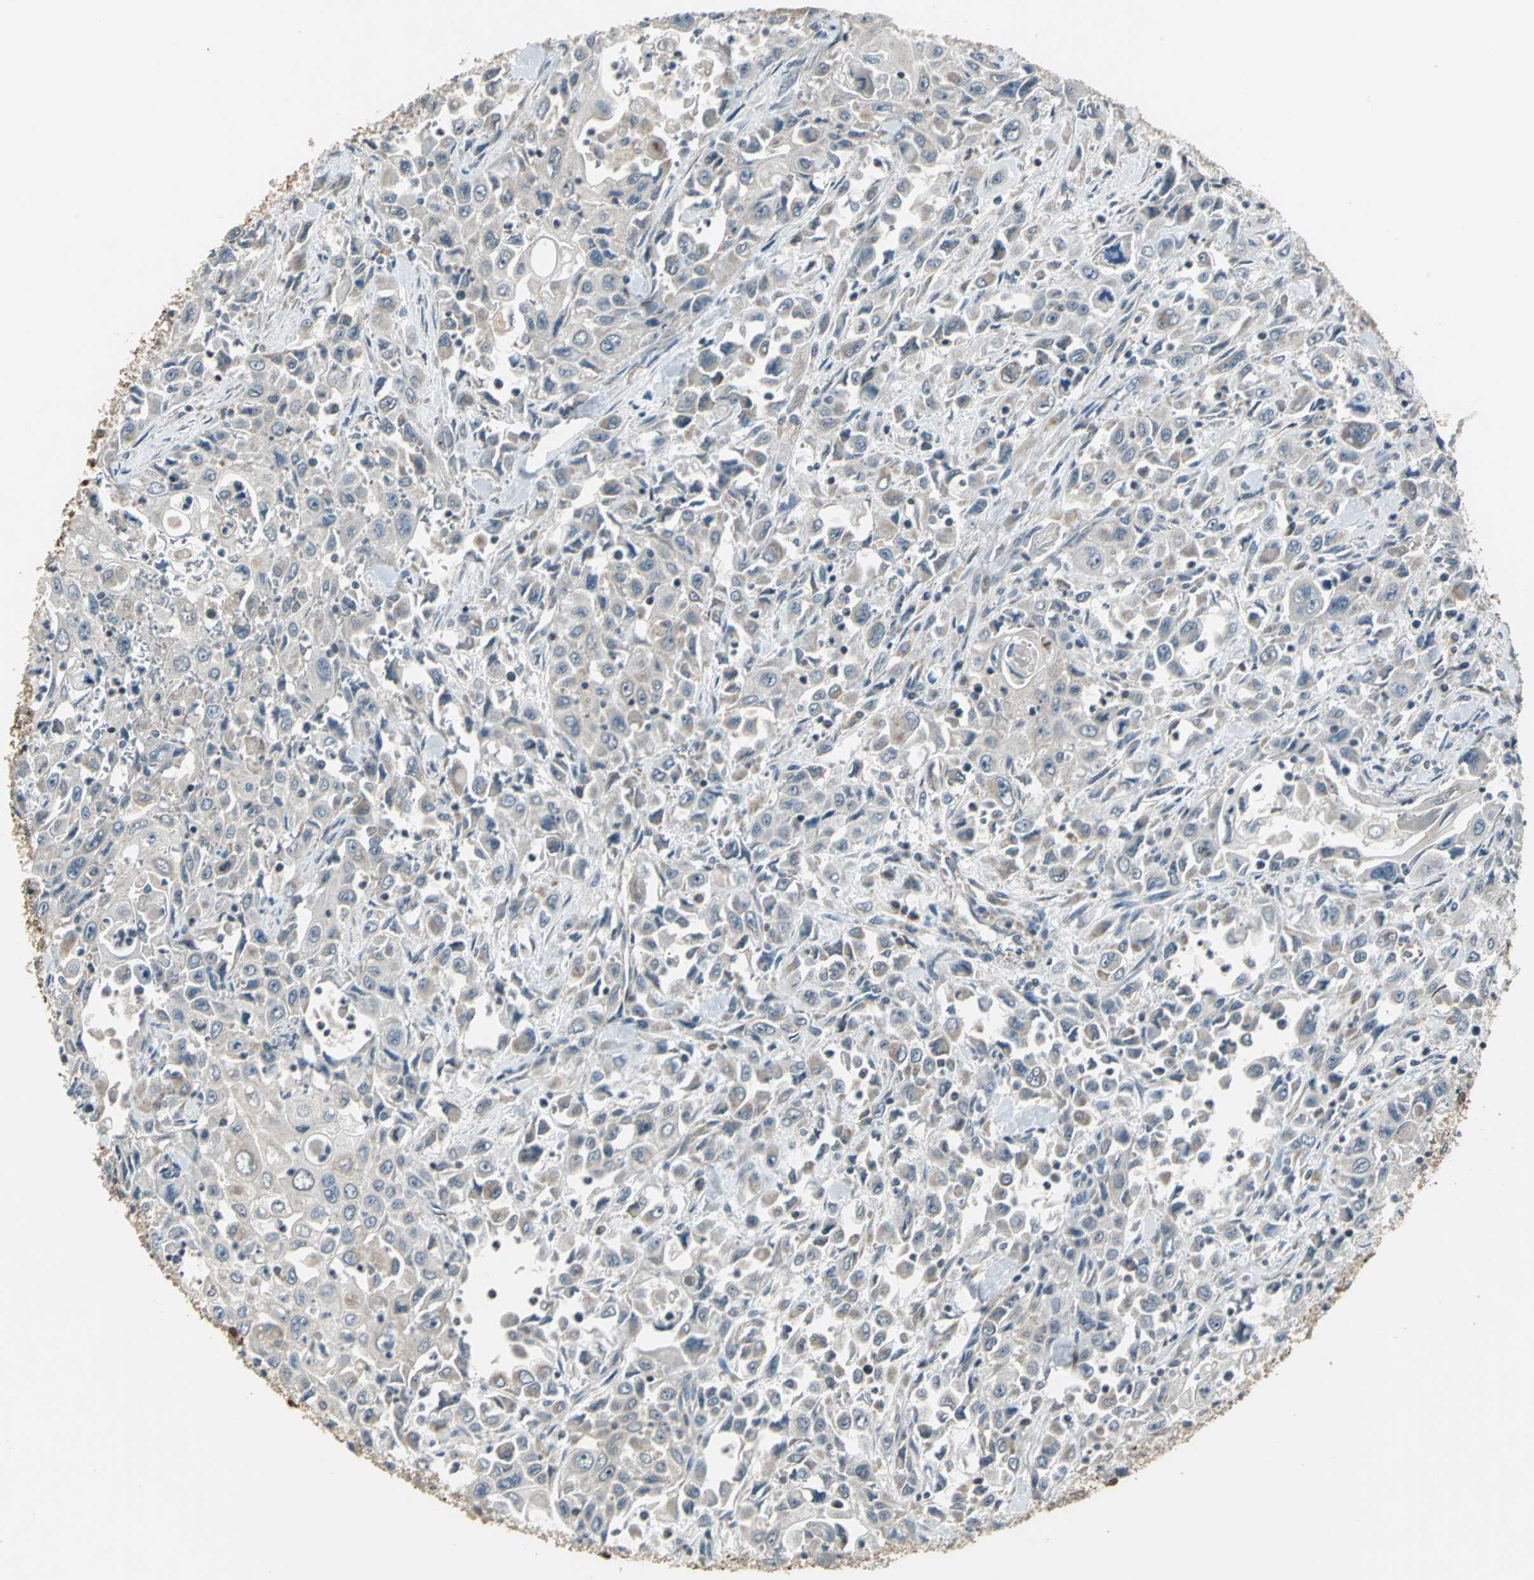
{"staining": {"intensity": "weak", "quantity": "25%-75%", "location": "cytoplasmic/membranous"}, "tissue": "pancreatic cancer", "cell_type": "Tumor cells", "image_type": "cancer", "snomed": [{"axis": "morphology", "description": "Adenocarcinoma, NOS"}, {"axis": "topography", "description": "Pancreas"}], "caption": "This image demonstrates immunohistochemistry (IHC) staining of human pancreatic adenocarcinoma, with low weak cytoplasmic/membranous staining in about 25%-75% of tumor cells.", "gene": "TRAK1", "patient": {"sex": "male", "age": 70}}